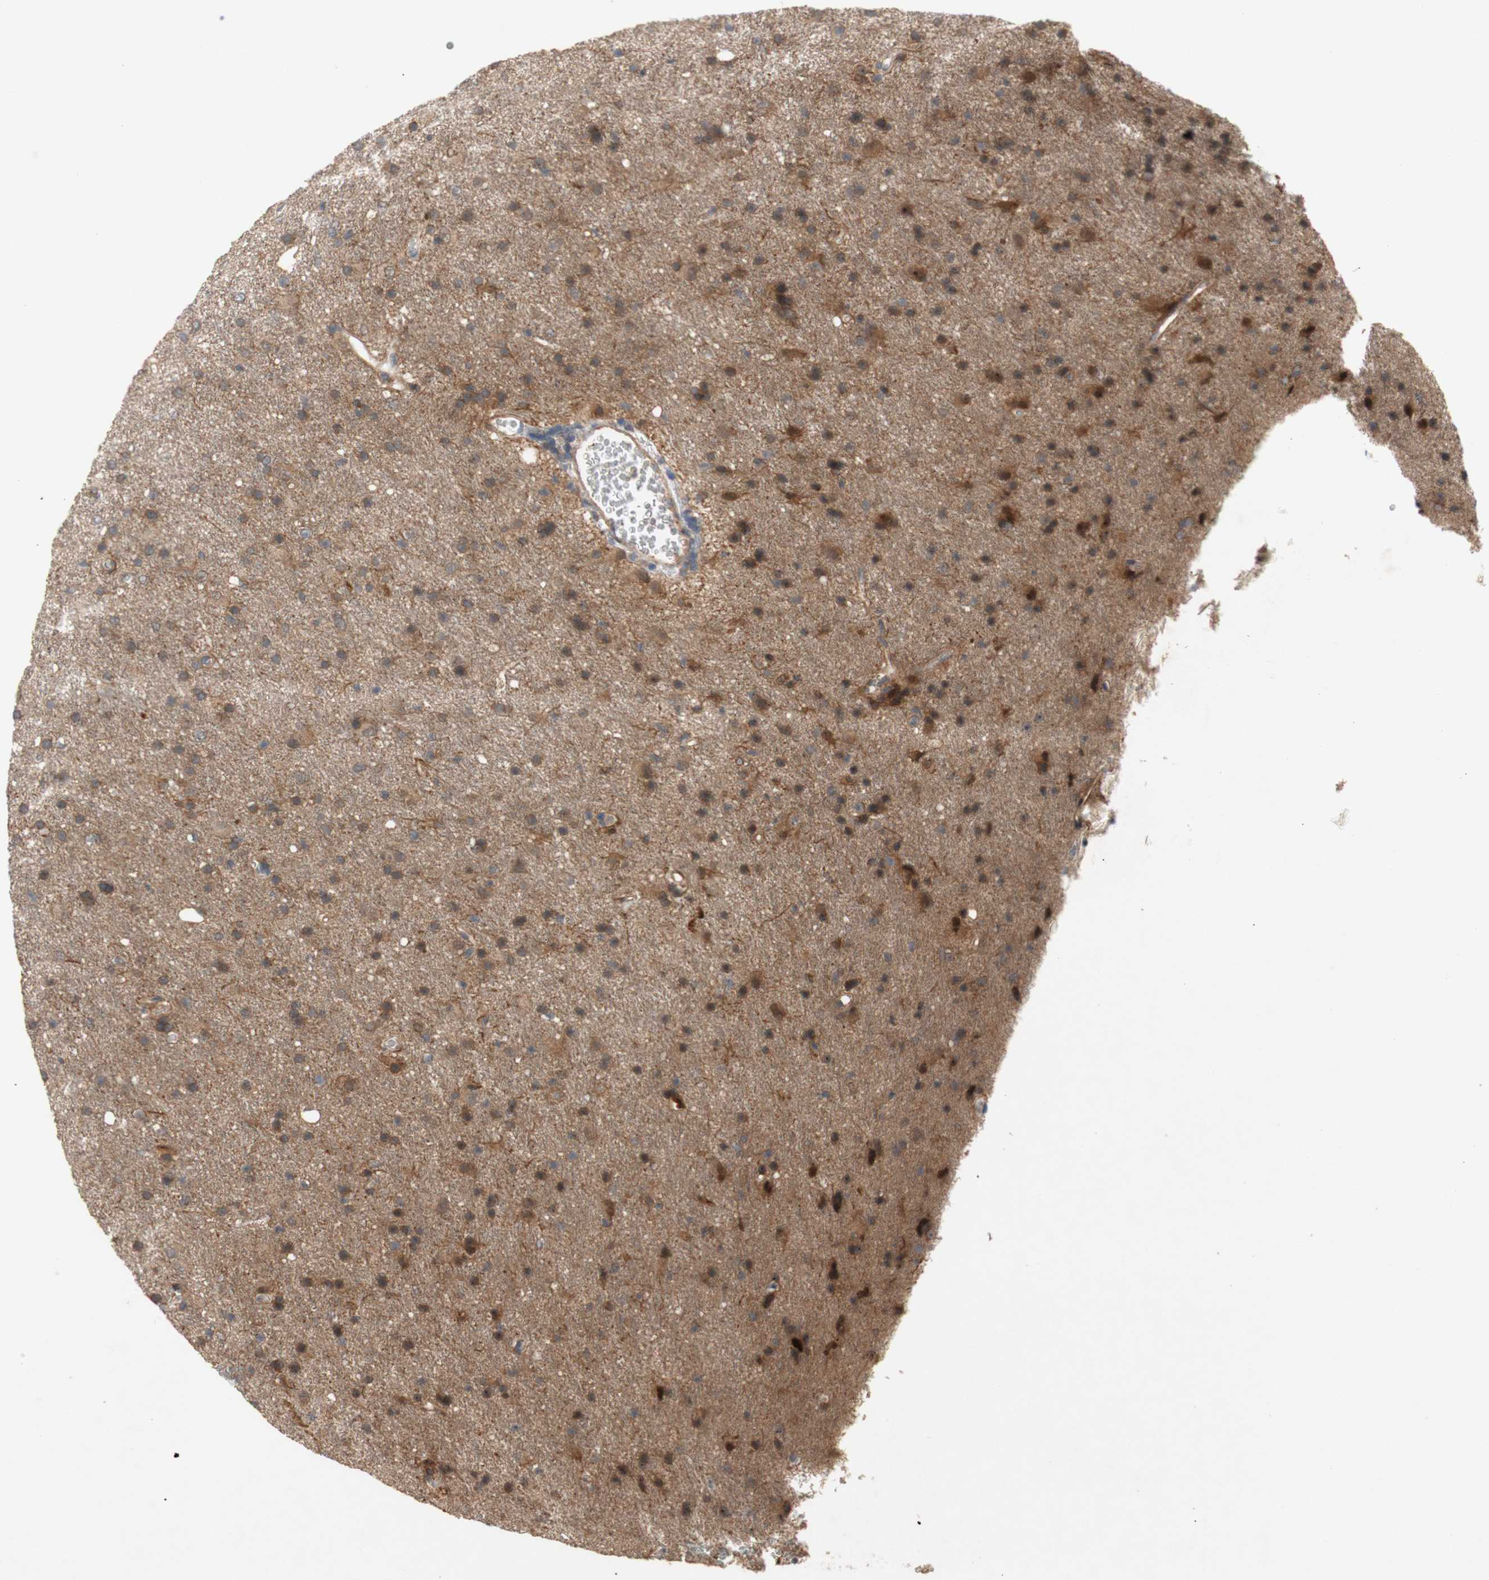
{"staining": {"intensity": "moderate", "quantity": ">75%", "location": "cytoplasmic/membranous"}, "tissue": "glioma", "cell_type": "Tumor cells", "image_type": "cancer", "snomed": [{"axis": "morphology", "description": "Glioma, malignant, Low grade"}, {"axis": "topography", "description": "Brain"}], "caption": "Malignant glioma (low-grade) was stained to show a protein in brown. There is medium levels of moderate cytoplasmic/membranous expression in approximately >75% of tumor cells. The protein of interest is shown in brown color, while the nuclei are stained blue.", "gene": "PKN1", "patient": {"sex": "male", "age": 77}}